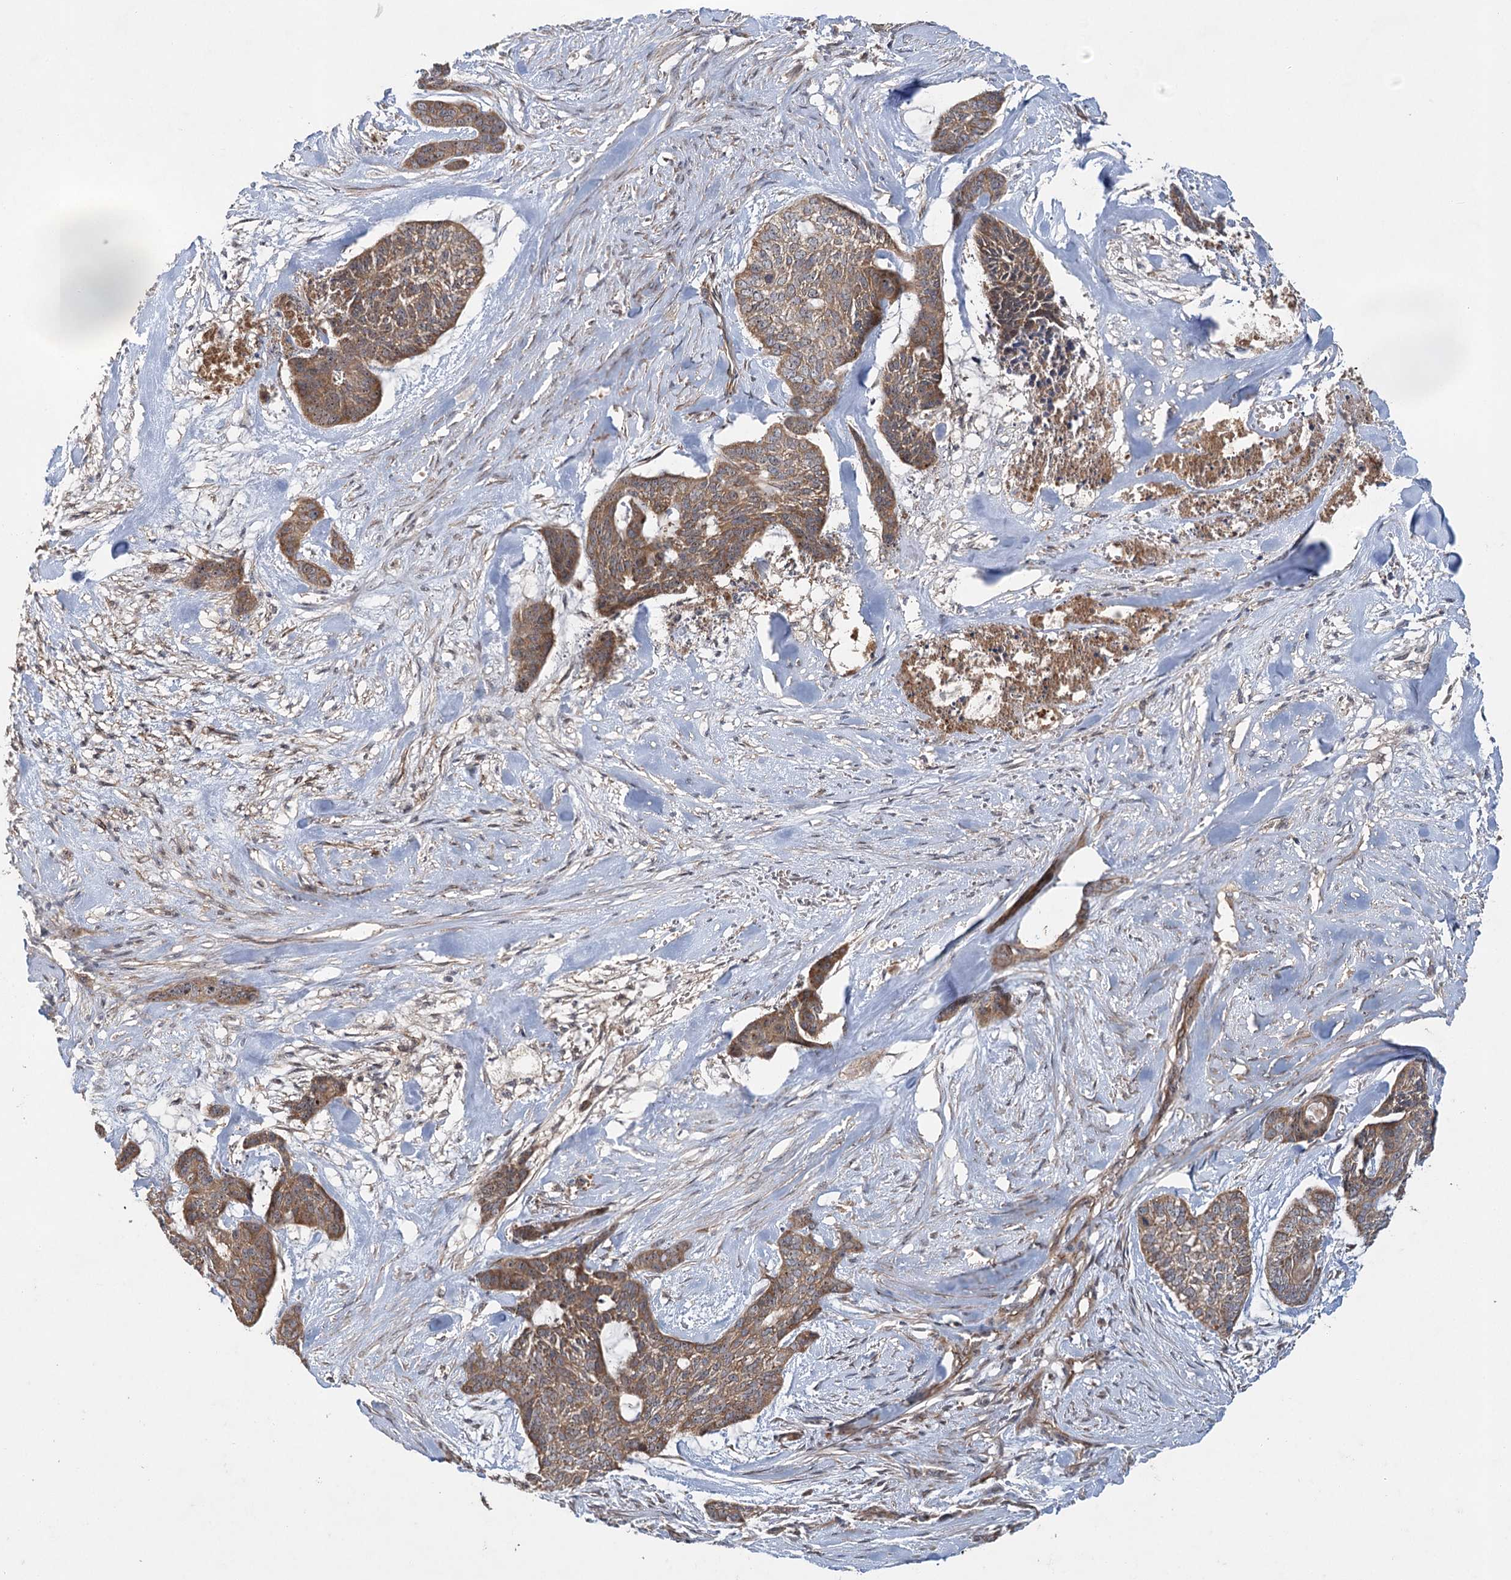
{"staining": {"intensity": "moderate", "quantity": ">75%", "location": "cytoplasmic/membranous,nuclear"}, "tissue": "skin cancer", "cell_type": "Tumor cells", "image_type": "cancer", "snomed": [{"axis": "morphology", "description": "Basal cell carcinoma"}, {"axis": "topography", "description": "Skin"}], "caption": "Tumor cells demonstrate medium levels of moderate cytoplasmic/membranous and nuclear positivity in about >75% of cells in basal cell carcinoma (skin). (brown staining indicates protein expression, while blue staining denotes nuclei).", "gene": "RAPGEF6", "patient": {"sex": "female", "age": 64}}